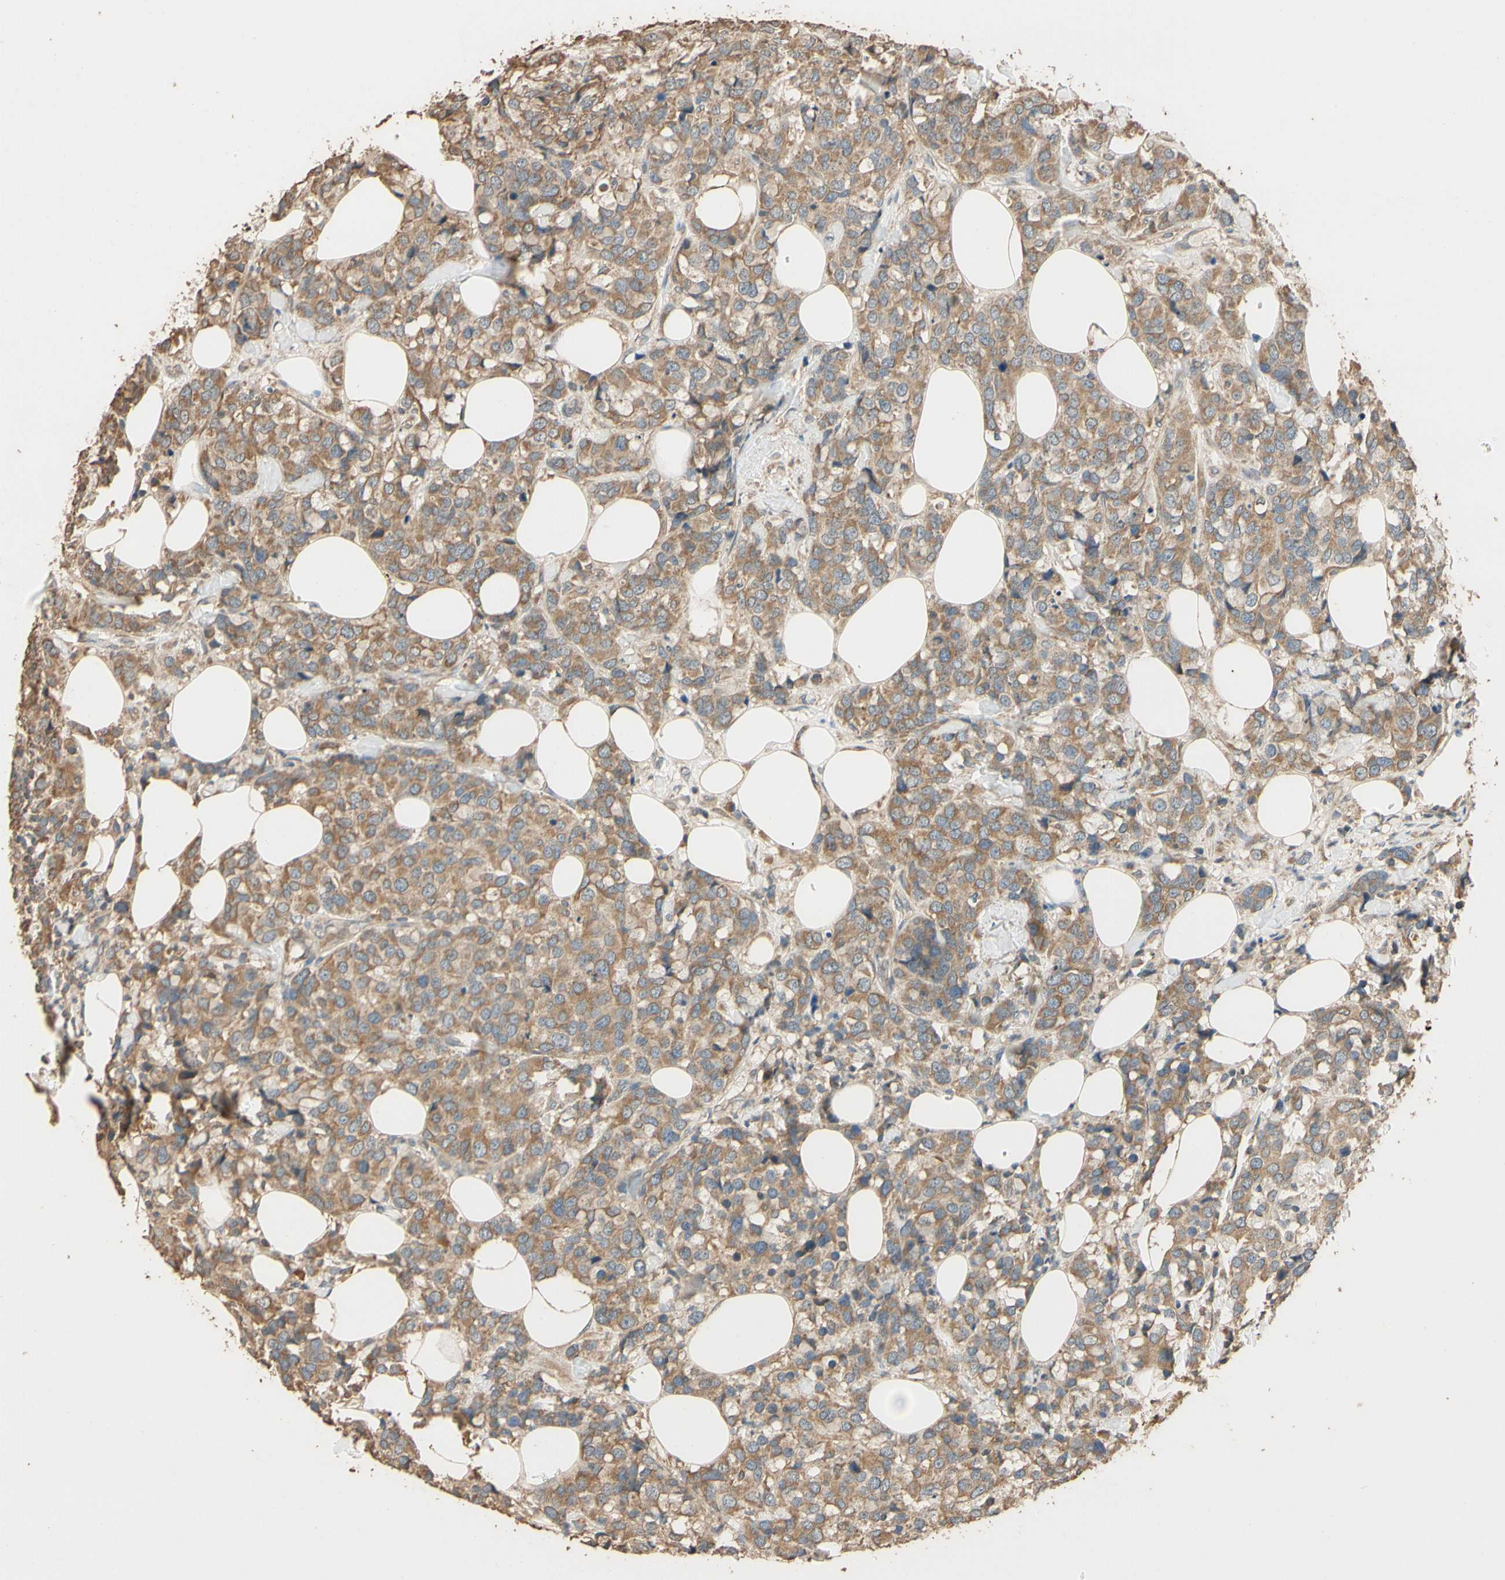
{"staining": {"intensity": "moderate", "quantity": ">75%", "location": "cytoplasmic/membranous"}, "tissue": "breast cancer", "cell_type": "Tumor cells", "image_type": "cancer", "snomed": [{"axis": "morphology", "description": "Lobular carcinoma"}, {"axis": "topography", "description": "Breast"}], "caption": "Breast lobular carcinoma stained with a brown dye displays moderate cytoplasmic/membranous positive expression in approximately >75% of tumor cells.", "gene": "STX18", "patient": {"sex": "female", "age": 59}}